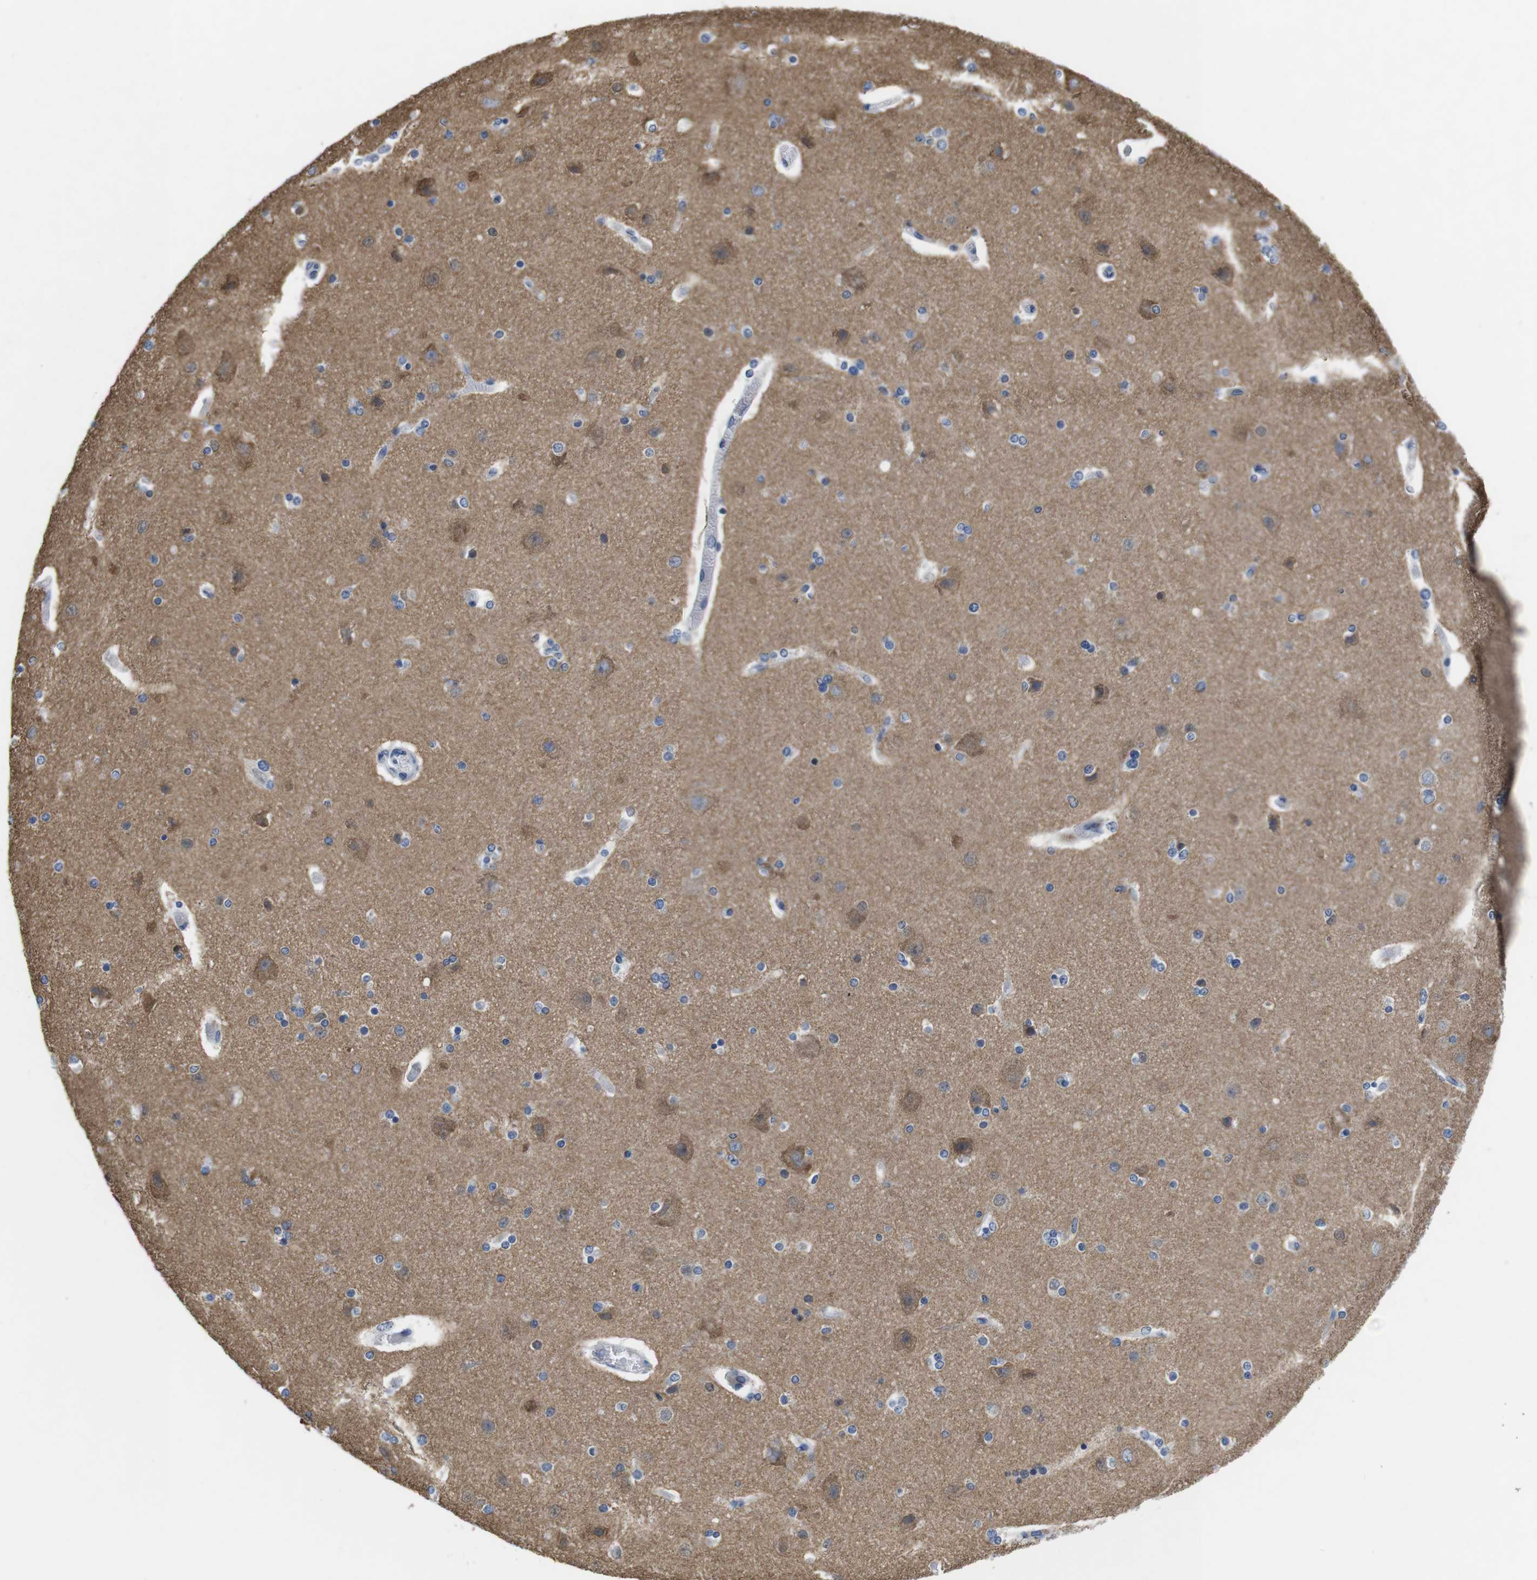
{"staining": {"intensity": "negative", "quantity": "none", "location": "none"}, "tissue": "cerebral cortex", "cell_type": "Endothelial cells", "image_type": "normal", "snomed": [{"axis": "morphology", "description": "Normal tissue, NOS"}, {"axis": "topography", "description": "Cerebral cortex"}], "caption": "The micrograph reveals no significant staining in endothelial cells of cerebral cortex.", "gene": "MAP6", "patient": {"sex": "female", "age": 54}}